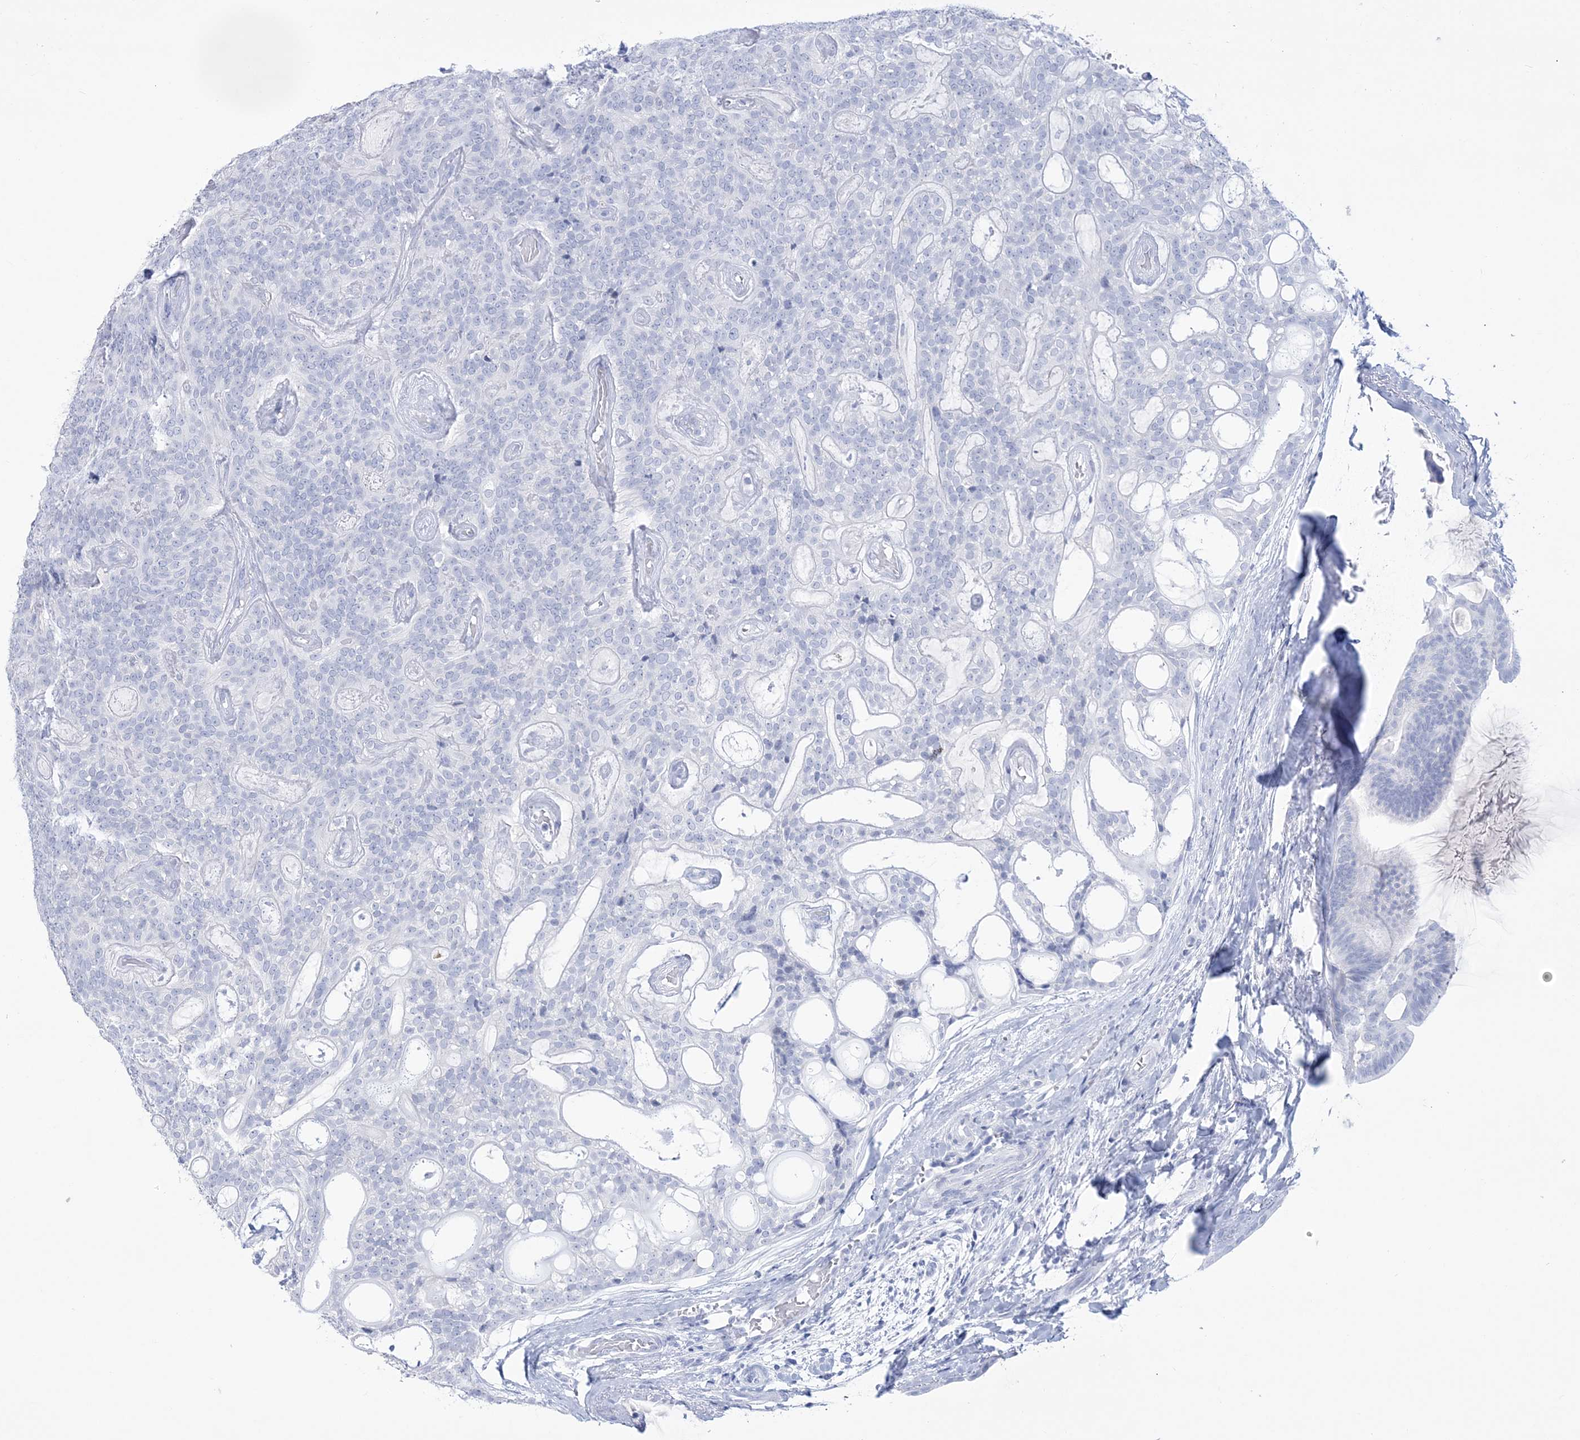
{"staining": {"intensity": "negative", "quantity": "none", "location": "none"}, "tissue": "head and neck cancer", "cell_type": "Tumor cells", "image_type": "cancer", "snomed": [{"axis": "morphology", "description": "Adenocarcinoma, NOS"}, {"axis": "topography", "description": "Head-Neck"}], "caption": "Immunohistochemistry (IHC) micrograph of head and neck adenocarcinoma stained for a protein (brown), which demonstrates no expression in tumor cells.", "gene": "RBP2", "patient": {"sex": "male", "age": 66}}